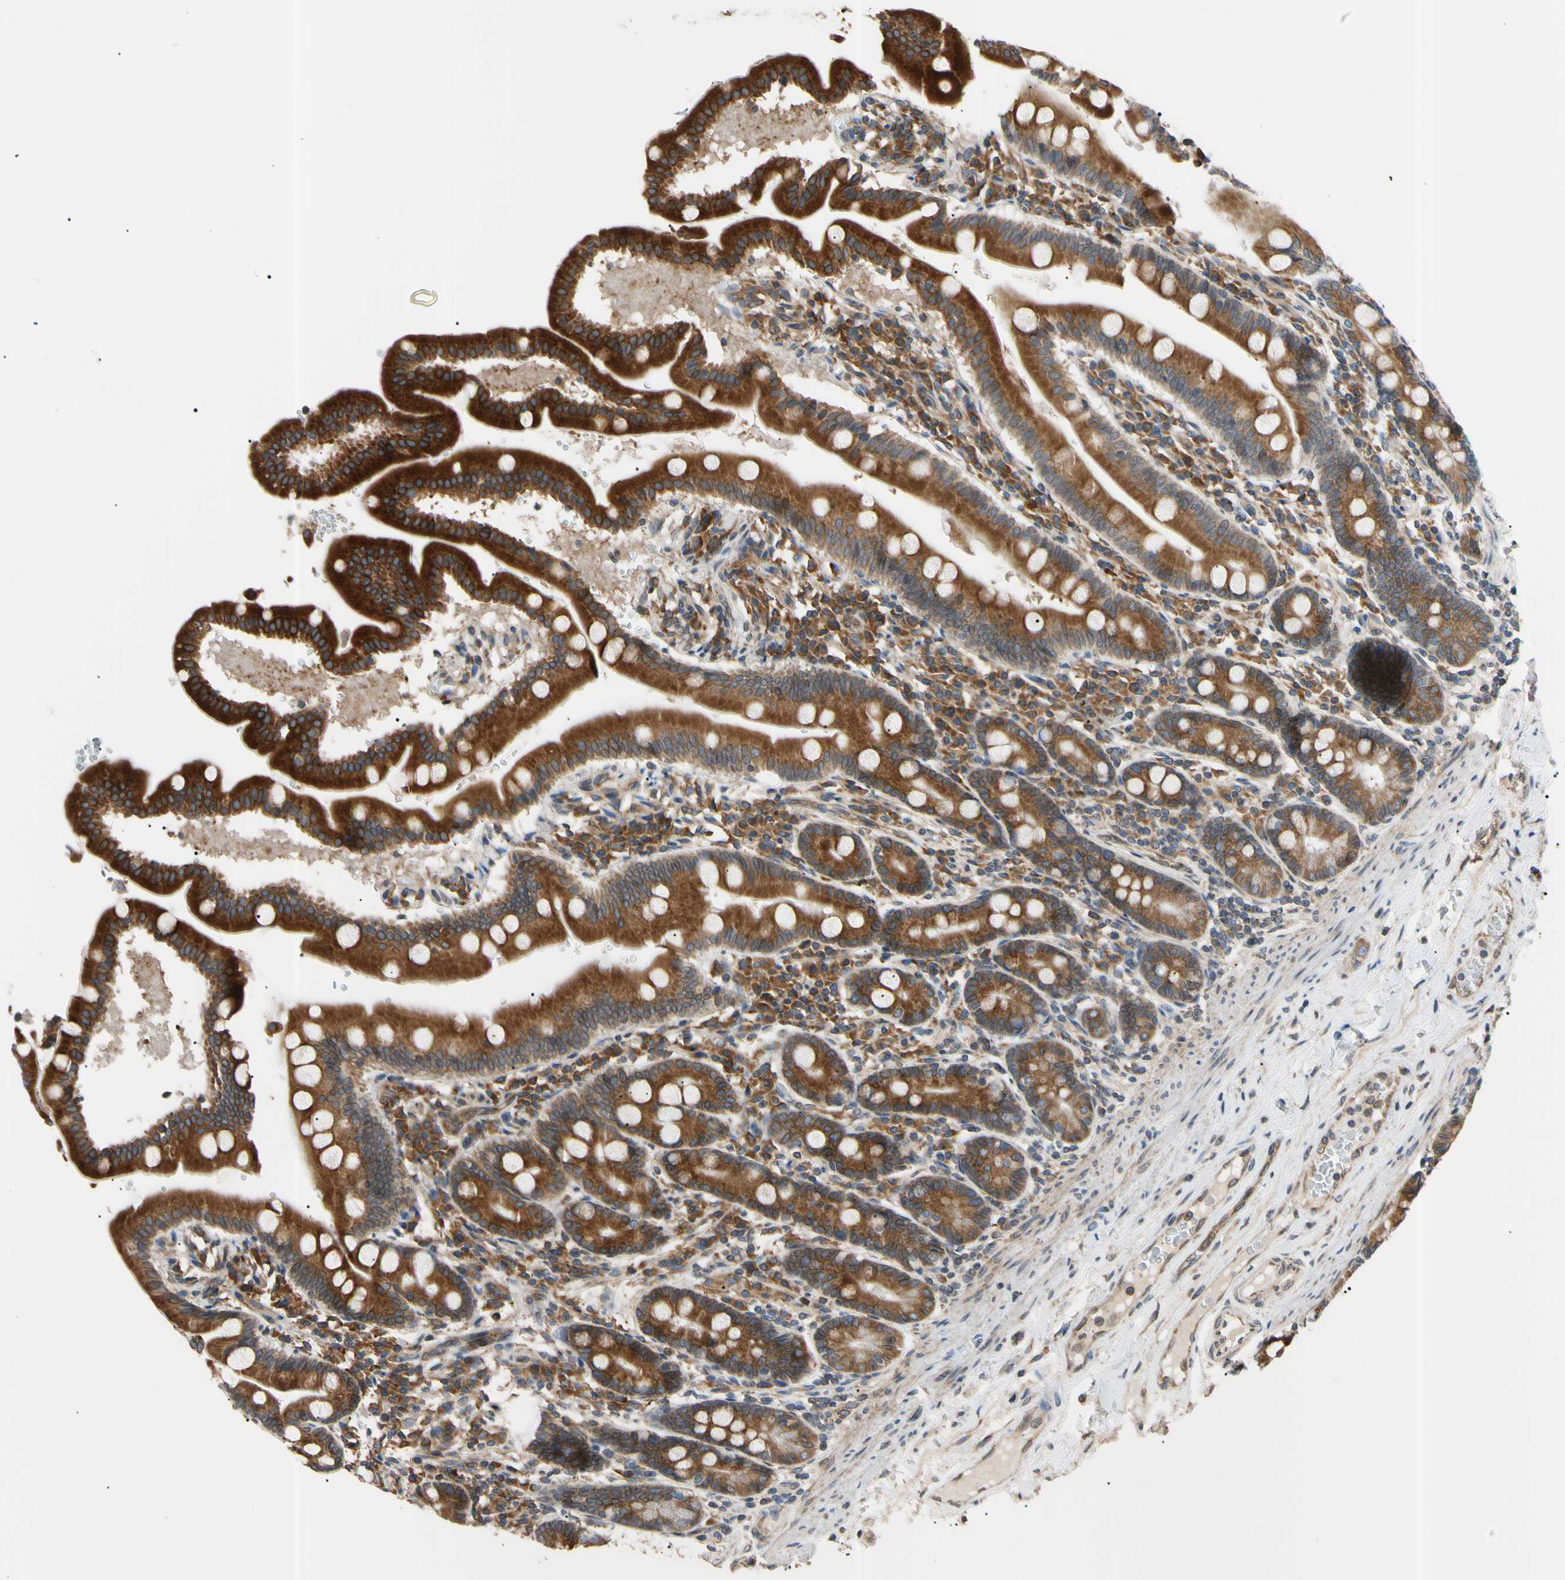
{"staining": {"intensity": "strong", "quantity": ">75%", "location": "cytoplasmic/membranous"}, "tissue": "duodenum", "cell_type": "Glandular cells", "image_type": "normal", "snomed": [{"axis": "morphology", "description": "Normal tissue, NOS"}, {"axis": "topography", "description": "Duodenum"}], "caption": "IHC histopathology image of unremarkable duodenum: human duodenum stained using immunohistochemistry exhibits high levels of strong protein expression localized specifically in the cytoplasmic/membranous of glandular cells, appearing as a cytoplasmic/membranous brown color.", "gene": "VAPA", "patient": {"sex": "male", "age": 50}}